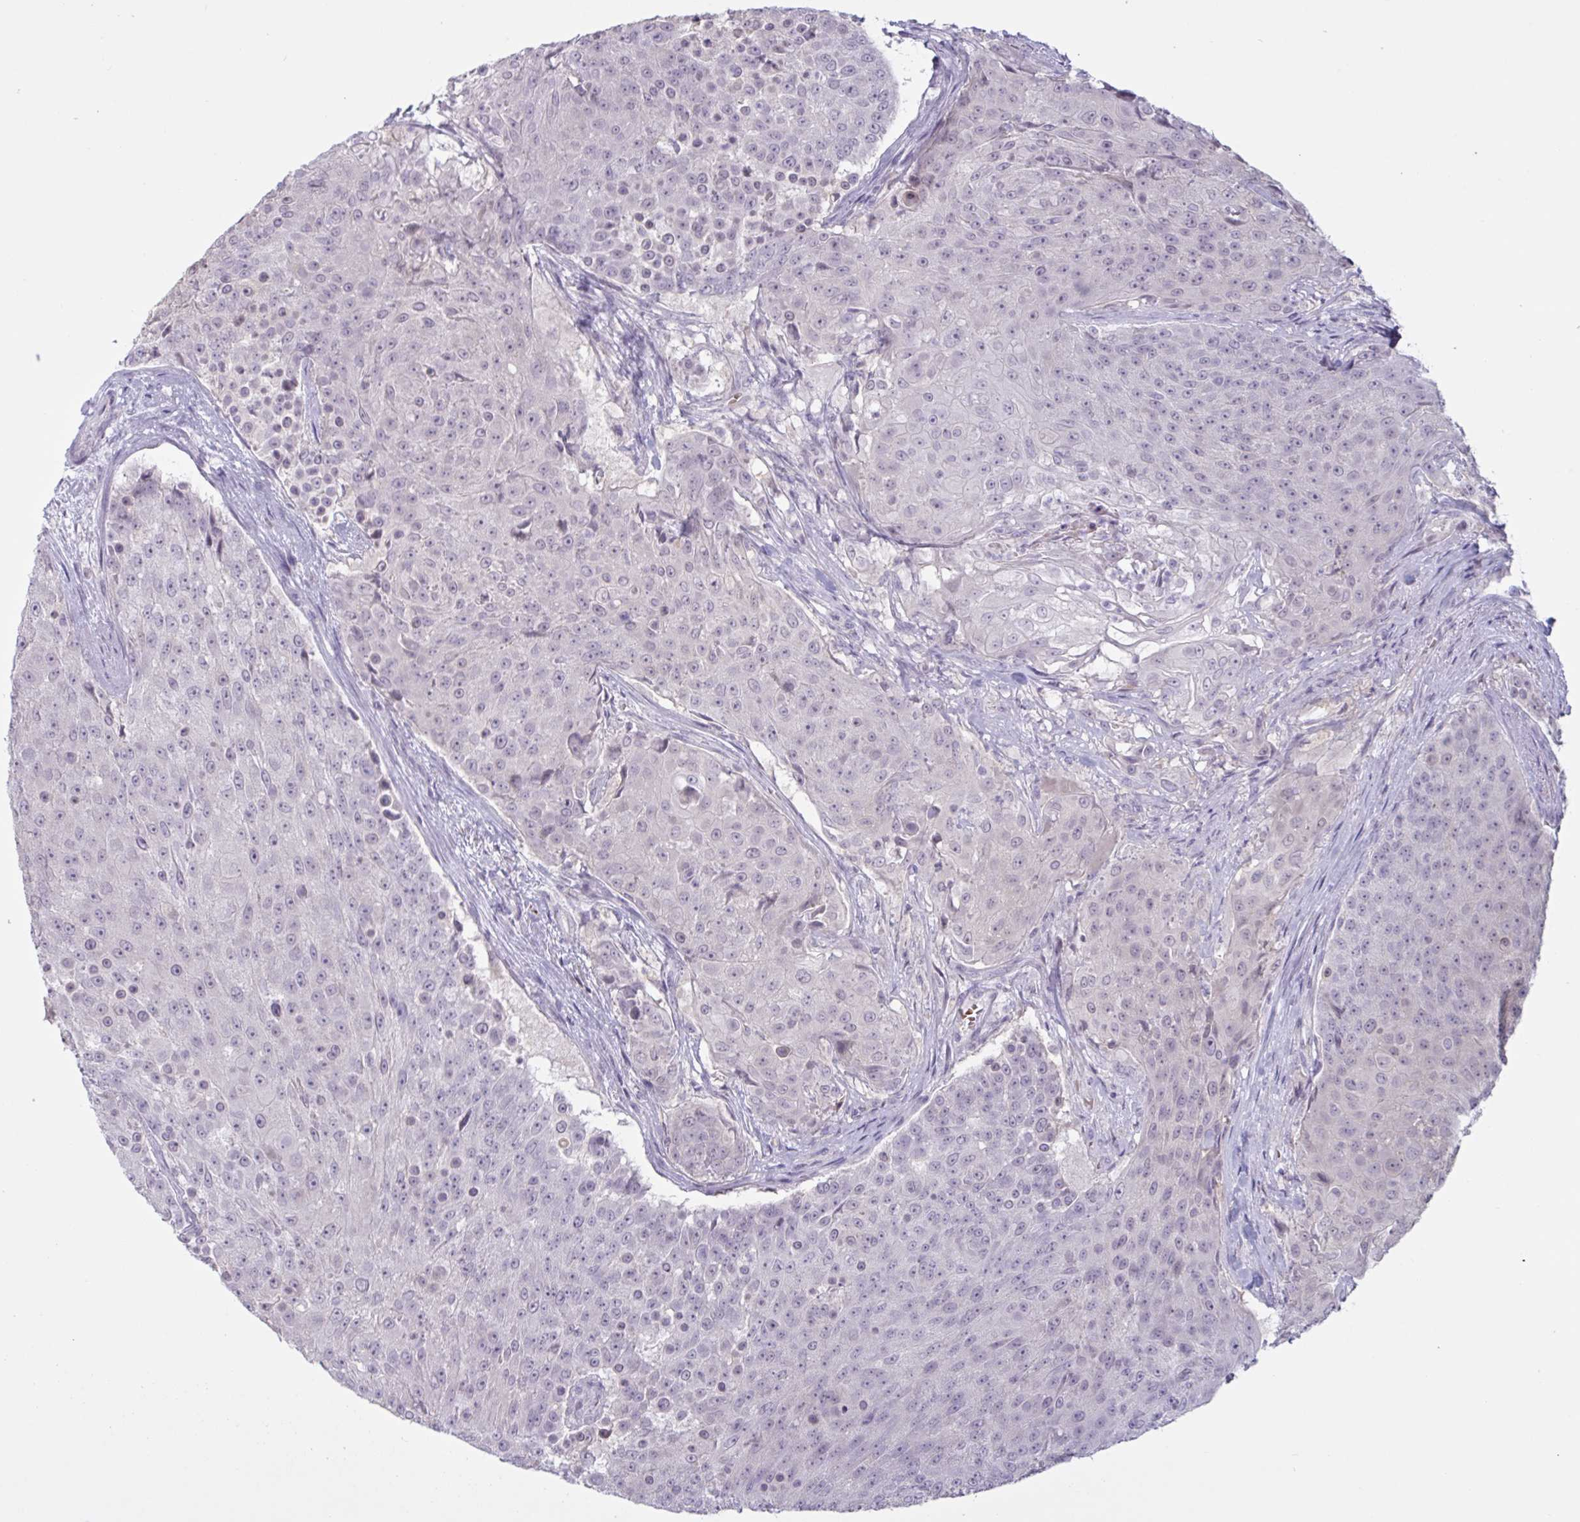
{"staining": {"intensity": "negative", "quantity": "none", "location": "none"}, "tissue": "urothelial cancer", "cell_type": "Tumor cells", "image_type": "cancer", "snomed": [{"axis": "morphology", "description": "Urothelial carcinoma, High grade"}, {"axis": "topography", "description": "Urinary bladder"}], "caption": "High magnification brightfield microscopy of urothelial cancer stained with DAB (3,3'-diaminobenzidine) (brown) and counterstained with hematoxylin (blue): tumor cells show no significant staining. The staining was performed using DAB to visualize the protein expression in brown, while the nuclei were stained in blue with hematoxylin (Magnification: 20x).", "gene": "RFPL4B", "patient": {"sex": "female", "age": 63}}